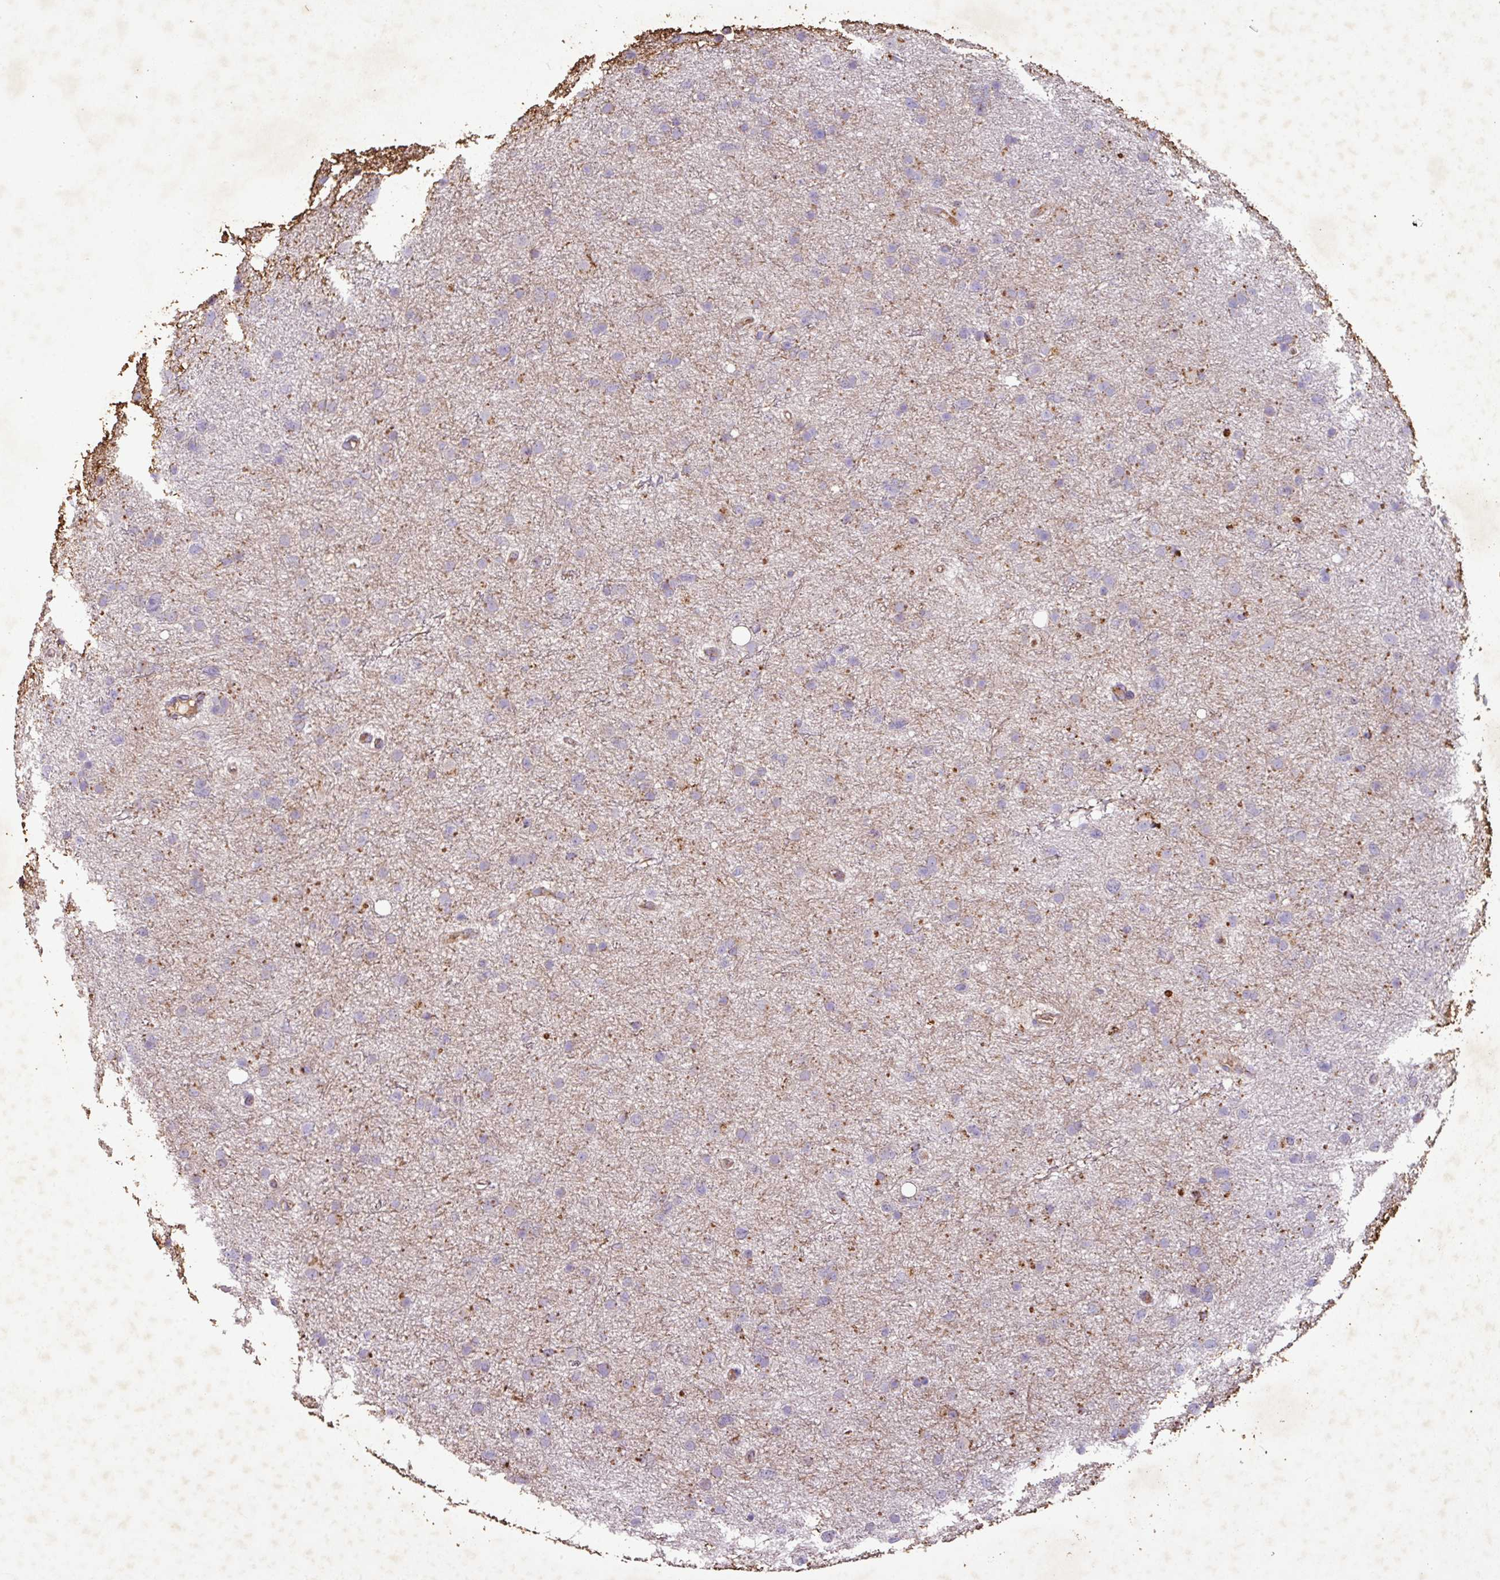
{"staining": {"intensity": "negative", "quantity": "none", "location": "none"}, "tissue": "glioma", "cell_type": "Tumor cells", "image_type": "cancer", "snomed": [{"axis": "morphology", "description": "Glioma, malignant, Low grade"}, {"axis": "topography", "description": "Cerebral cortex"}], "caption": "IHC image of neoplastic tissue: glioma stained with DAB (3,3'-diaminobenzidine) shows no significant protein staining in tumor cells.", "gene": "SQOR", "patient": {"sex": "female", "age": 39}}